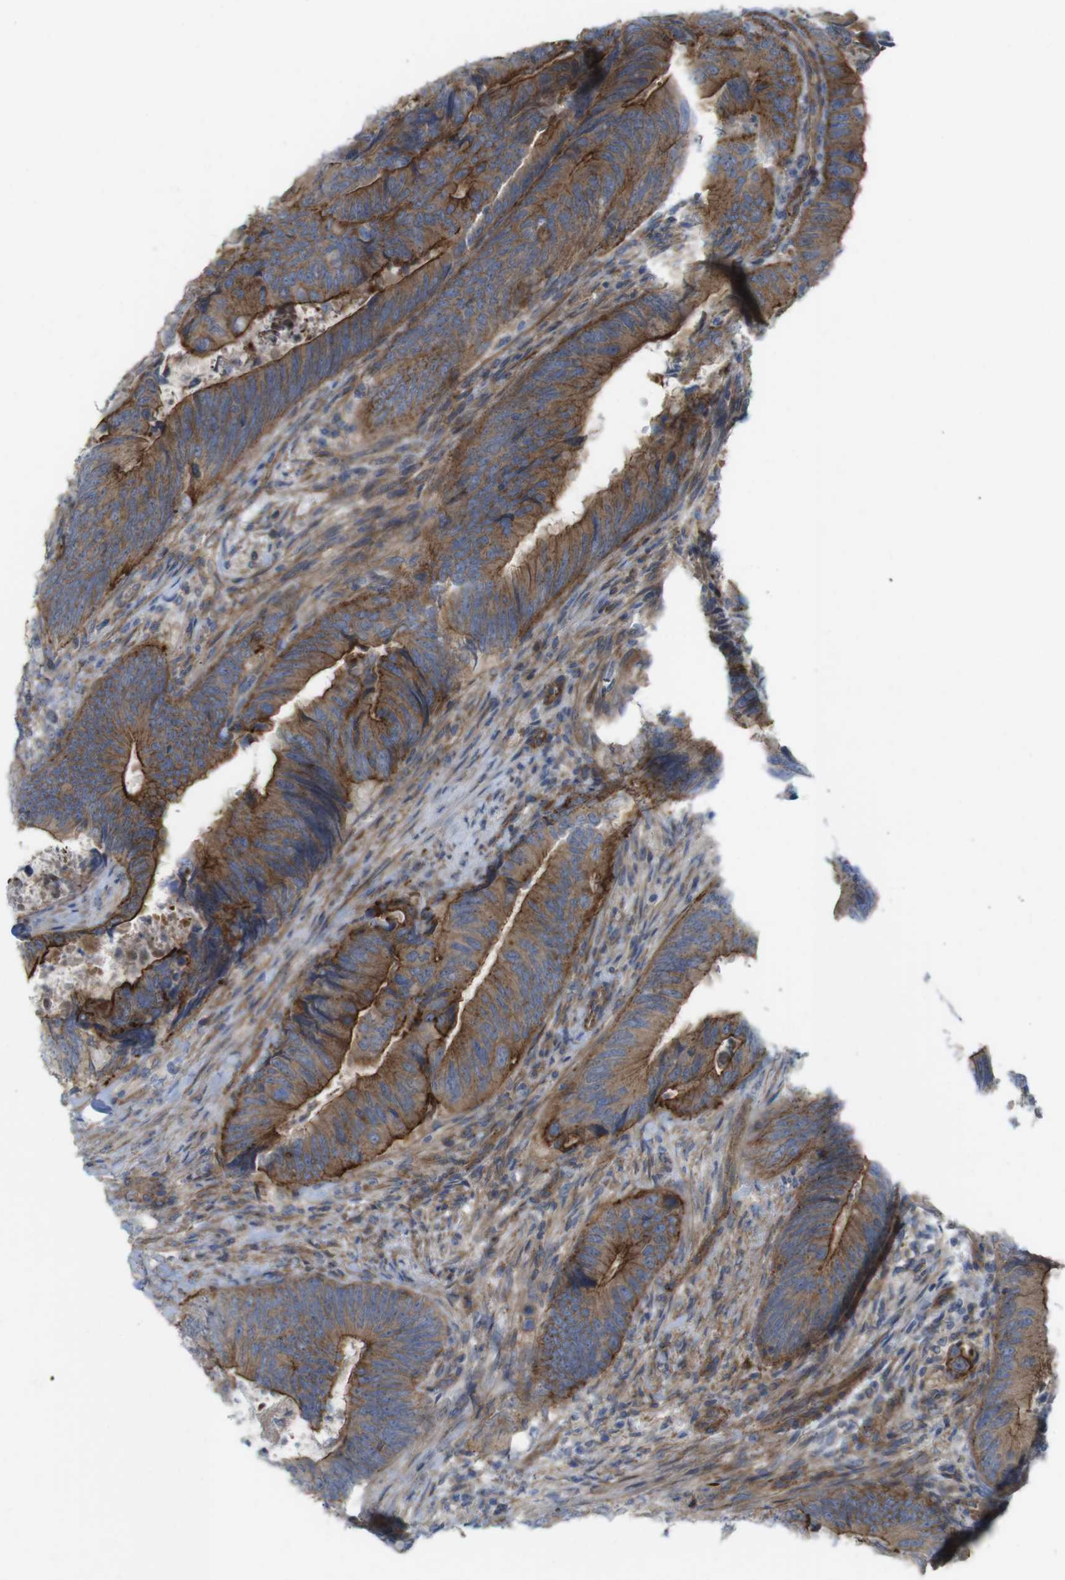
{"staining": {"intensity": "strong", "quantity": ">75%", "location": "cytoplasmic/membranous"}, "tissue": "colorectal cancer", "cell_type": "Tumor cells", "image_type": "cancer", "snomed": [{"axis": "morphology", "description": "Normal tissue, NOS"}, {"axis": "morphology", "description": "Adenocarcinoma, NOS"}, {"axis": "topography", "description": "Colon"}], "caption": "Immunohistochemical staining of human colorectal cancer displays high levels of strong cytoplasmic/membranous protein expression in about >75% of tumor cells. Using DAB (3,3'-diaminobenzidine) (brown) and hematoxylin (blue) stains, captured at high magnification using brightfield microscopy.", "gene": "PREX2", "patient": {"sex": "male", "age": 56}}